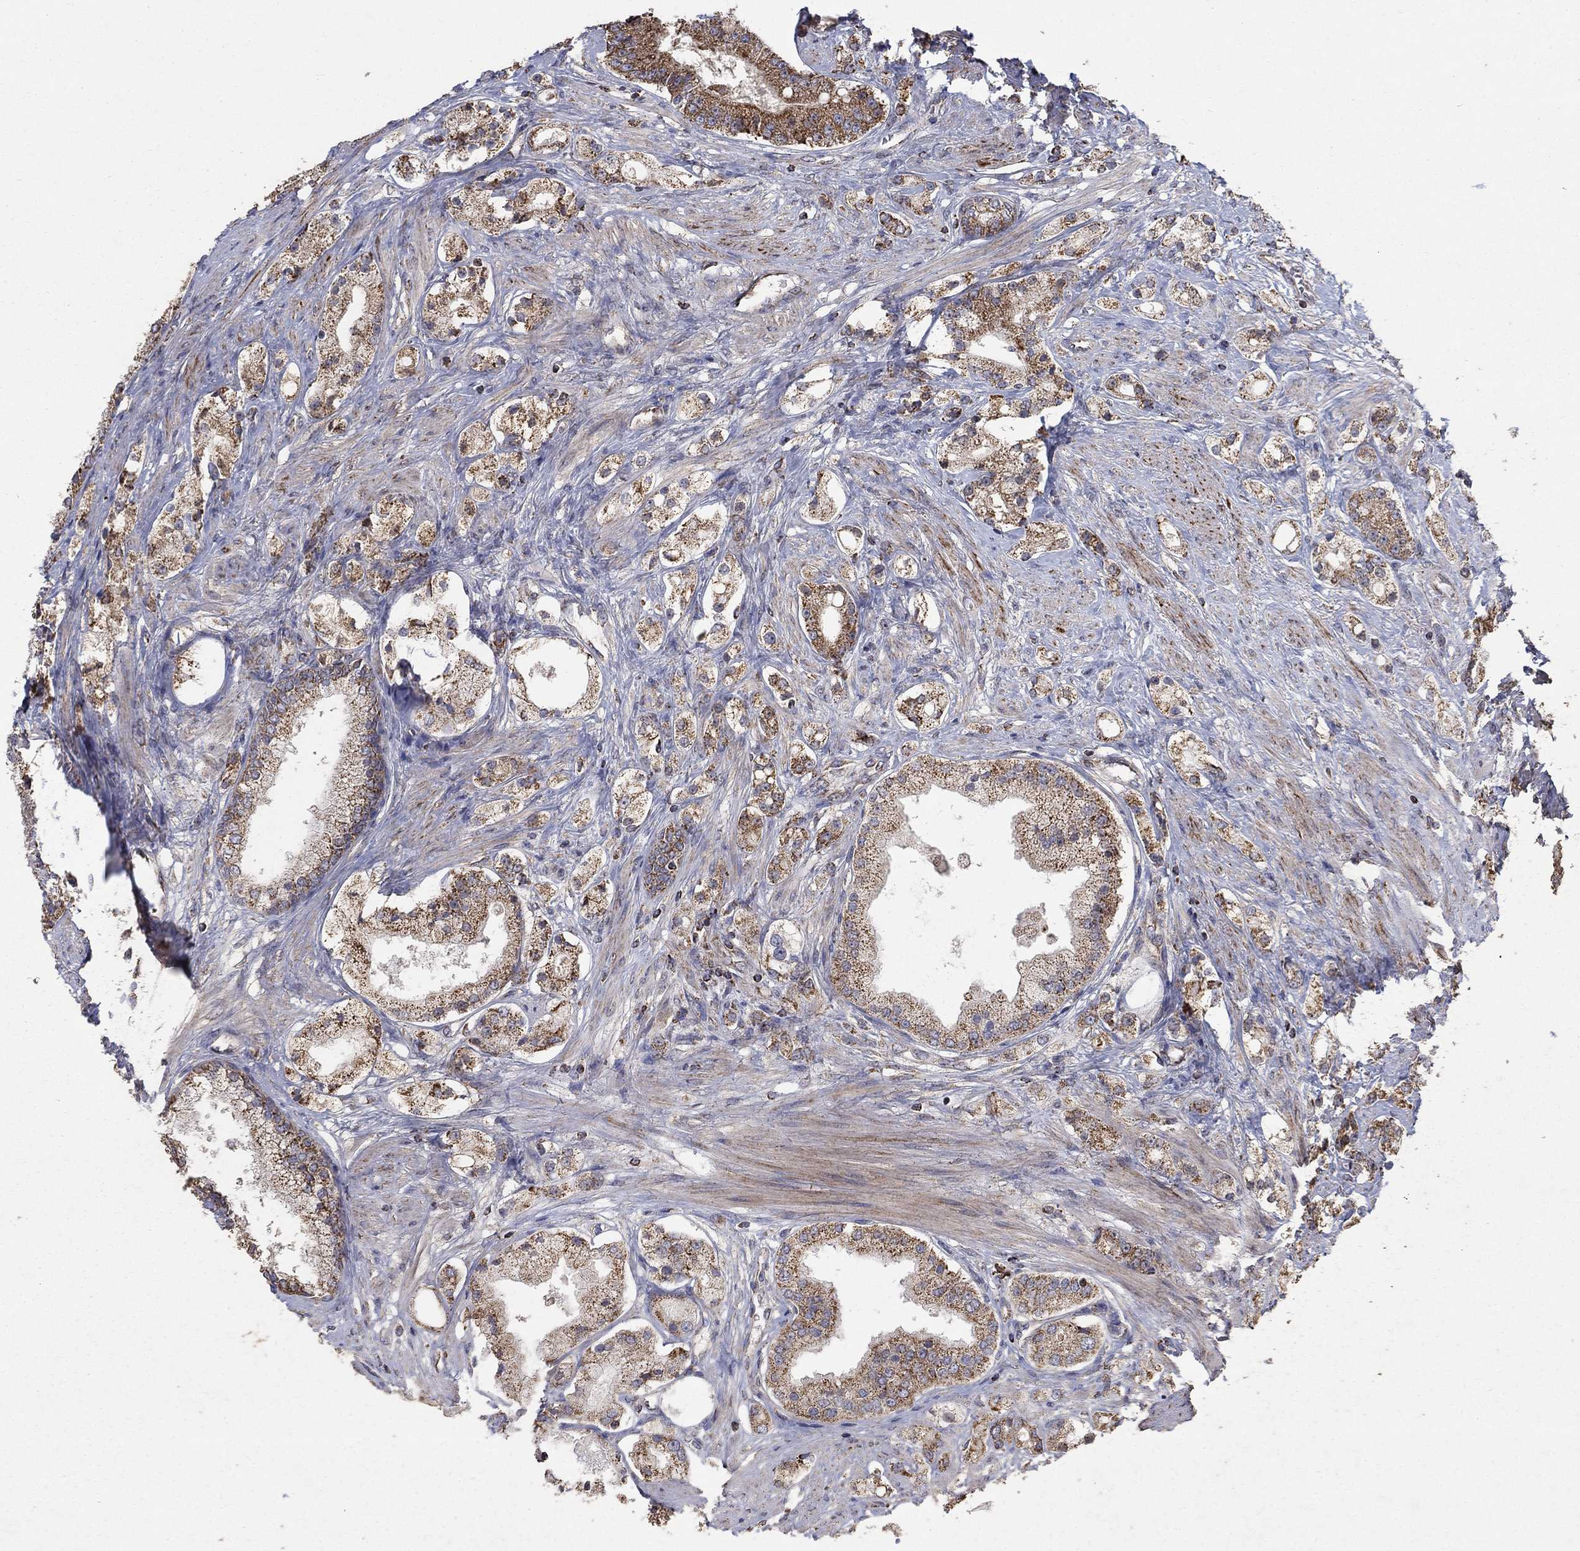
{"staining": {"intensity": "strong", "quantity": "25%-75%", "location": "cytoplasmic/membranous"}, "tissue": "prostate cancer", "cell_type": "Tumor cells", "image_type": "cancer", "snomed": [{"axis": "morphology", "description": "Adenocarcinoma, NOS"}, {"axis": "topography", "description": "Prostate and seminal vesicle, NOS"}, {"axis": "topography", "description": "Prostate"}], "caption": "The histopathology image shows immunohistochemical staining of prostate cancer (adenocarcinoma). There is strong cytoplasmic/membranous expression is appreciated in about 25%-75% of tumor cells.", "gene": "GPSM1", "patient": {"sex": "male", "age": 67}}